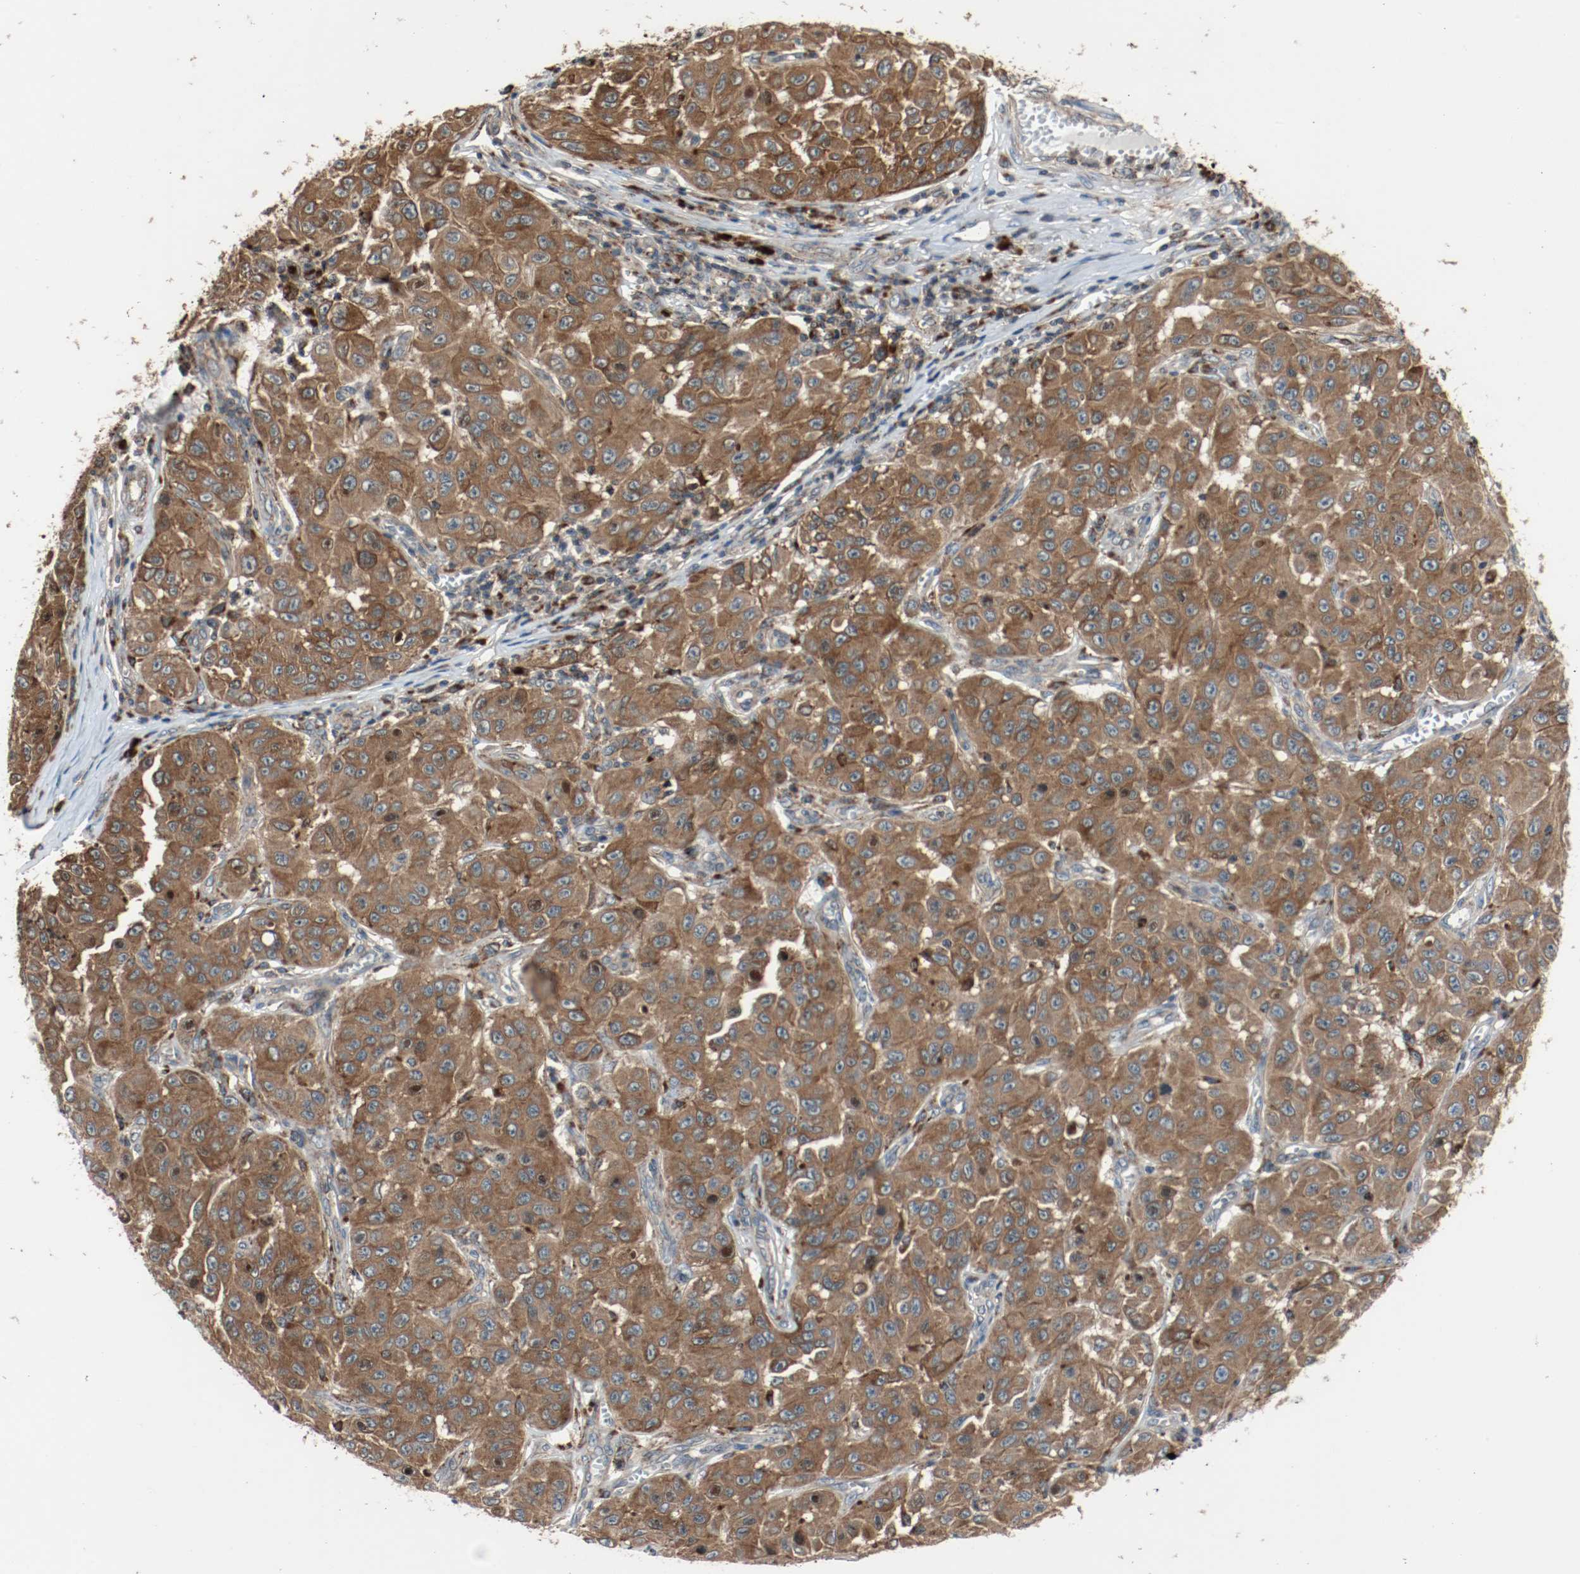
{"staining": {"intensity": "moderate", "quantity": ">75%", "location": "cytoplasmic/membranous"}, "tissue": "melanoma", "cell_type": "Tumor cells", "image_type": "cancer", "snomed": [{"axis": "morphology", "description": "Malignant melanoma, NOS"}, {"axis": "topography", "description": "Skin"}], "caption": "There is medium levels of moderate cytoplasmic/membranous expression in tumor cells of malignant melanoma, as demonstrated by immunohistochemical staining (brown color).", "gene": "LAMP2", "patient": {"sex": "male", "age": 30}}